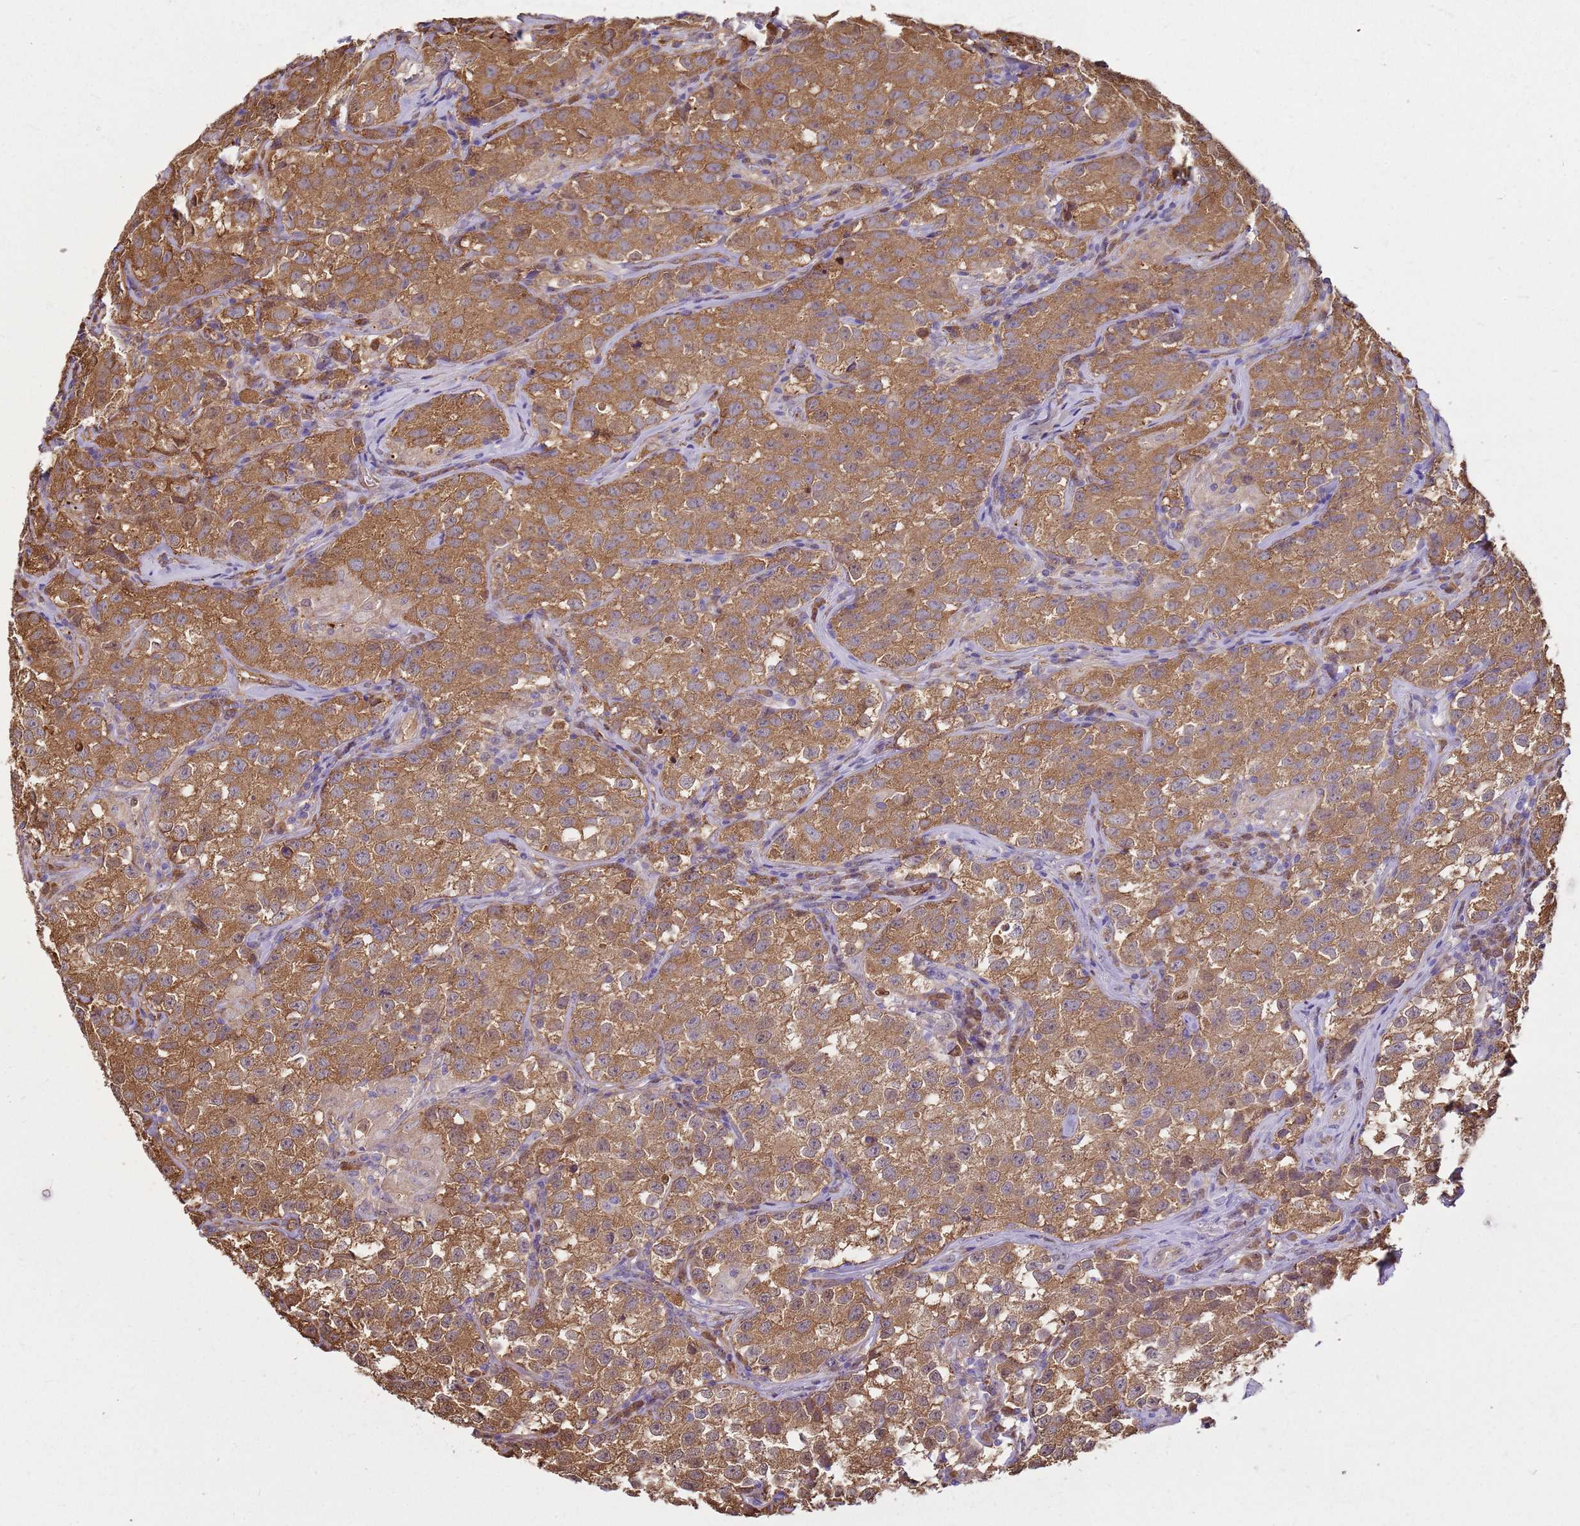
{"staining": {"intensity": "moderate", "quantity": ">75%", "location": "cytoplasmic/membranous"}, "tissue": "testis cancer", "cell_type": "Tumor cells", "image_type": "cancer", "snomed": [{"axis": "morphology", "description": "Seminoma, NOS"}, {"axis": "morphology", "description": "Carcinoma, Embryonal, NOS"}, {"axis": "topography", "description": "Testis"}], "caption": "Immunohistochemical staining of human embryonal carcinoma (testis) reveals medium levels of moderate cytoplasmic/membranous protein staining in approximately >75% of tumor cells. (Brightfield microscopy of DAB IHC at high magnification).", "gene": "YWHAE", "patient": {"sex": "male", "age": 43}}